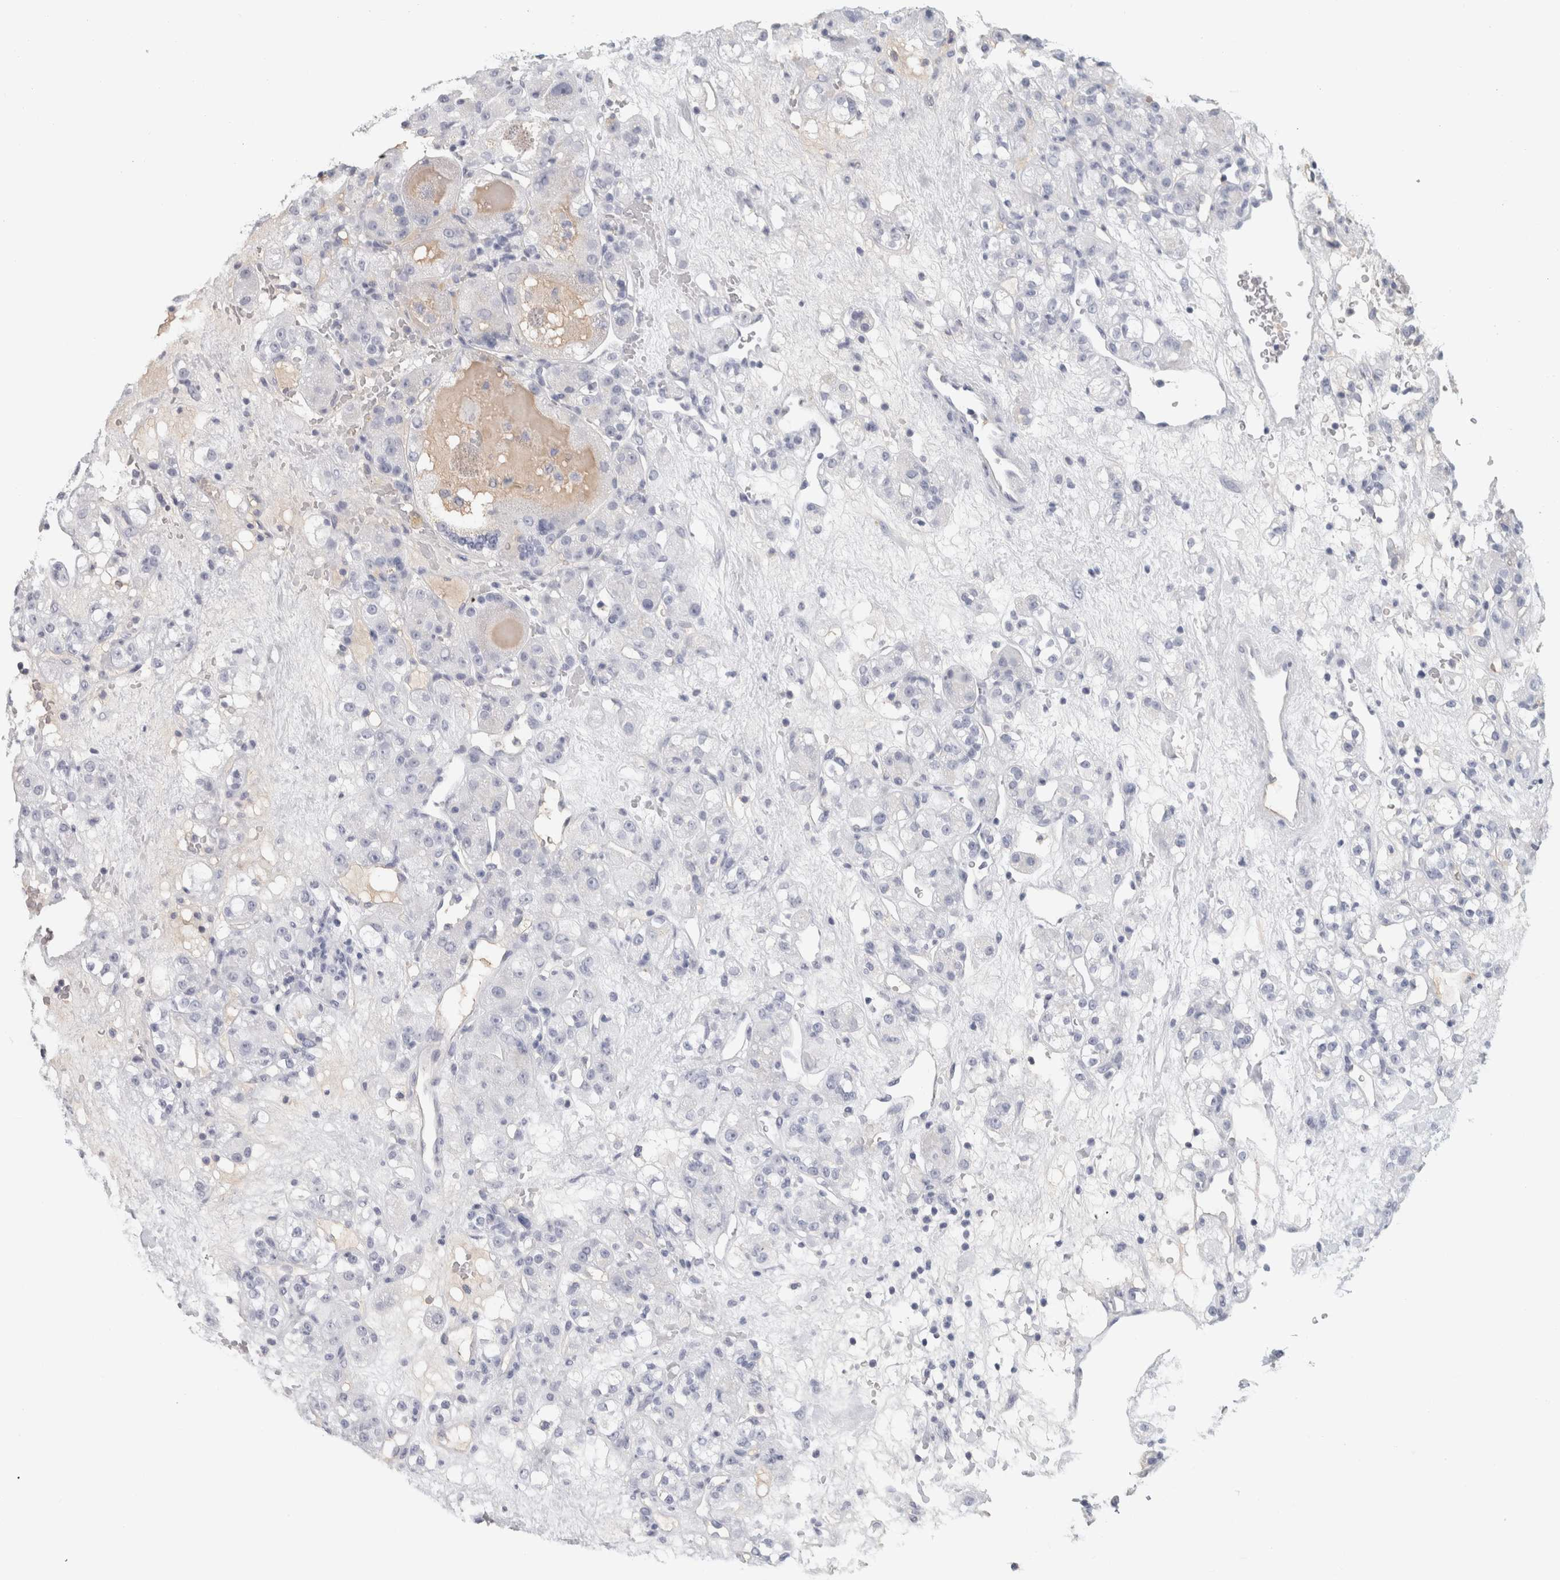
{"staining": {"intensity": "negative", "quantity": "none", "location": "none"}, "tissue": "renal cancer", "cell_type": "Tumor cells", "image_type": "cancer", "snomed": [{"axis": "morphology", "description": "Normal tissue, NOS"}, {"axis": "morphology", "description": "Adenocarcinoma, NOS"}, {"axis": "topography", "description": "Kidney"}], "caption": "Renal adenocarcinoma stained for a protein using immunohistochemistry exhibits no positivity tumor cells.", "gene": "TSPAN8", "patient": {"sex": "male", "age": 61}}